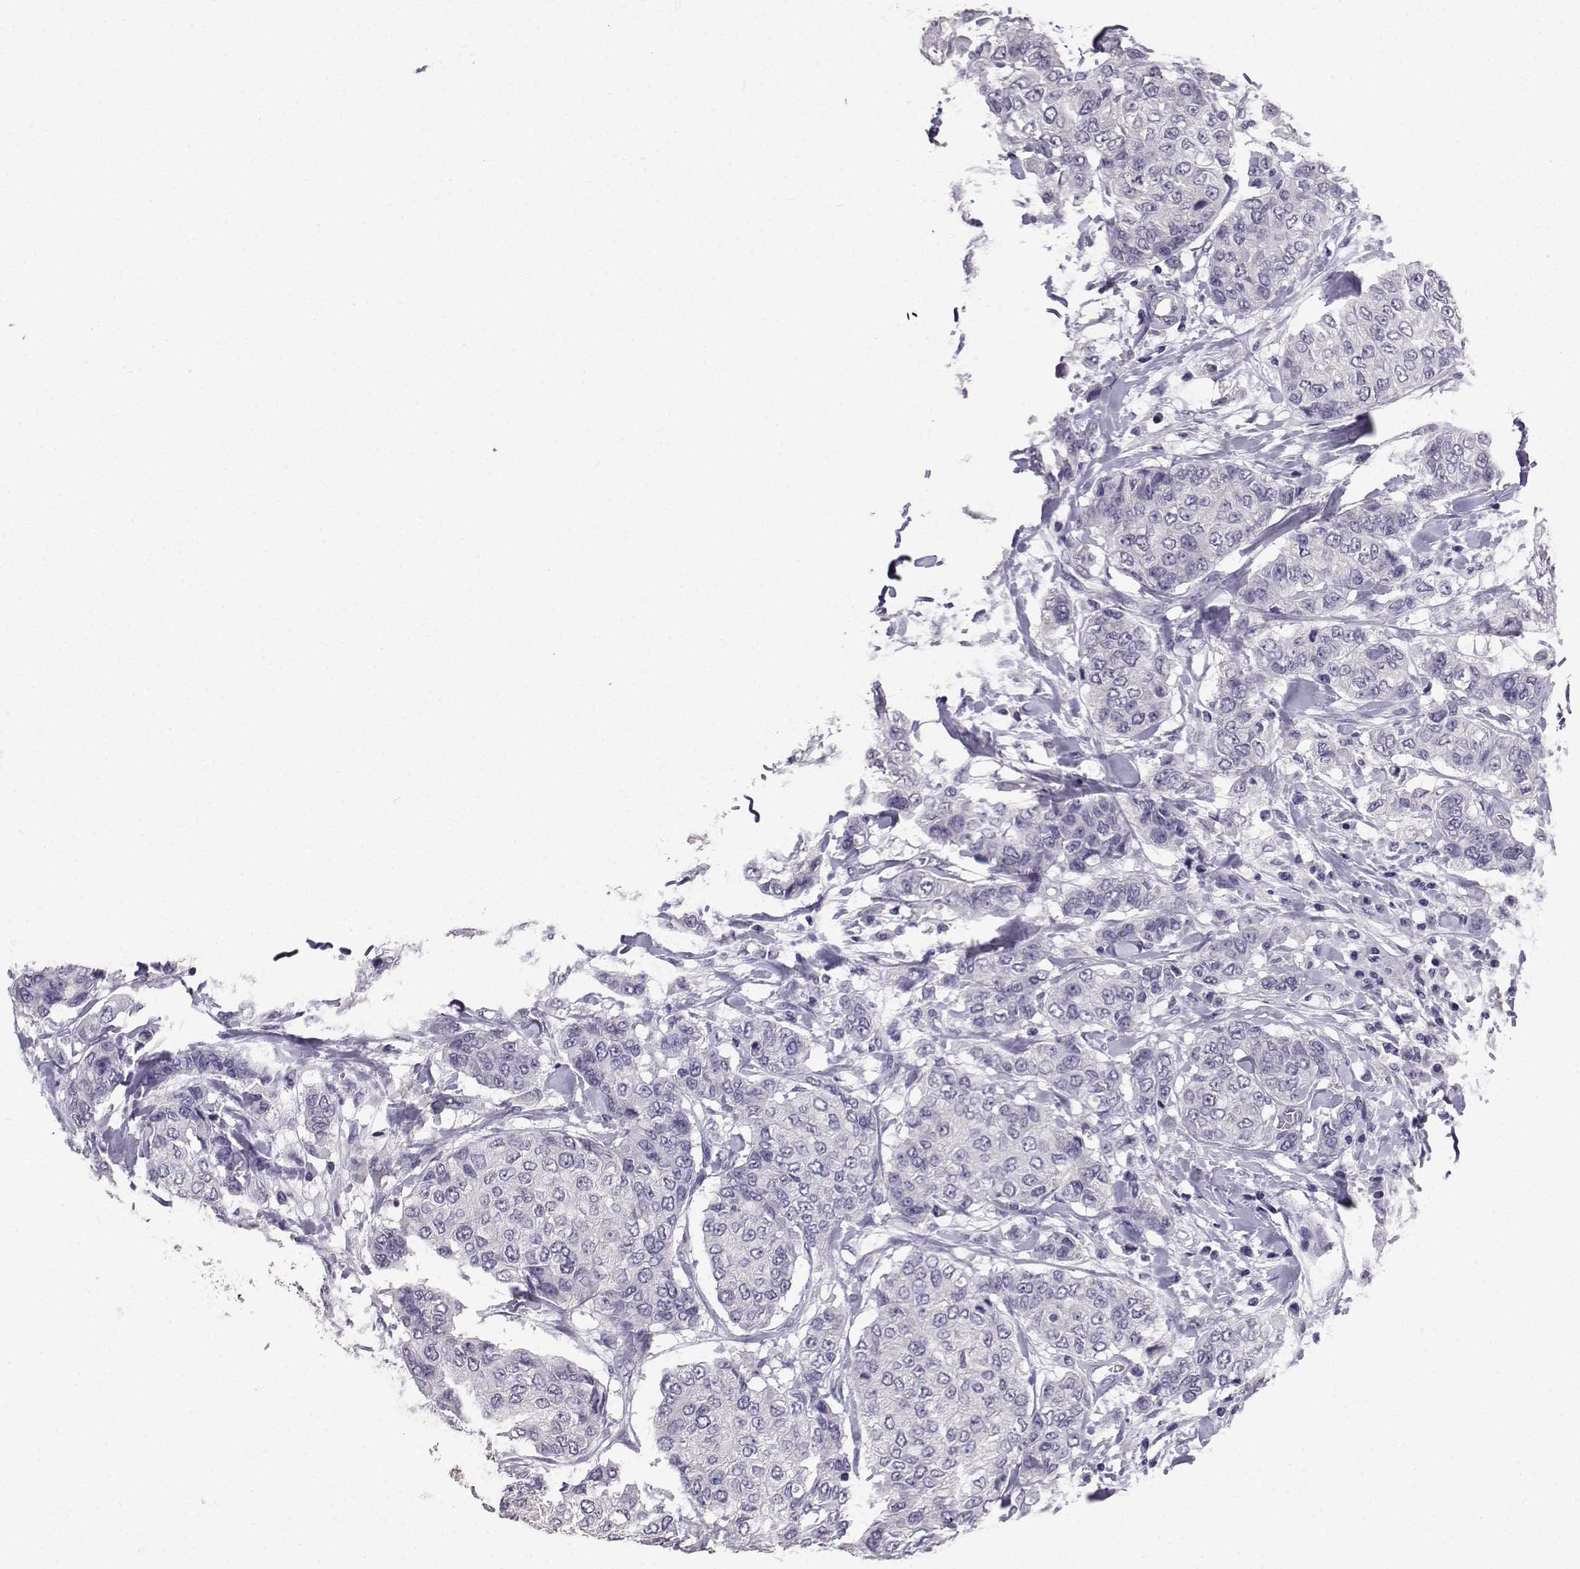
{"staining": {"intensity": "negative", "quantity": "none", "location": "none"}, "tissue": "breast cancer", "cell_type": "Tumor cells", "image_type": "cancer", "snomed": [{"axis": "morphology", "description": "Duct carcinoma"}, {"axis": "topography", "description": "Breast"}], "caption": "Breast invasive ductal carcinoma stained for a protein using IHC reveals no expression tumor cells.", "gene": "SPAG11B", "patient": {"sex": "female", "age": 27}}